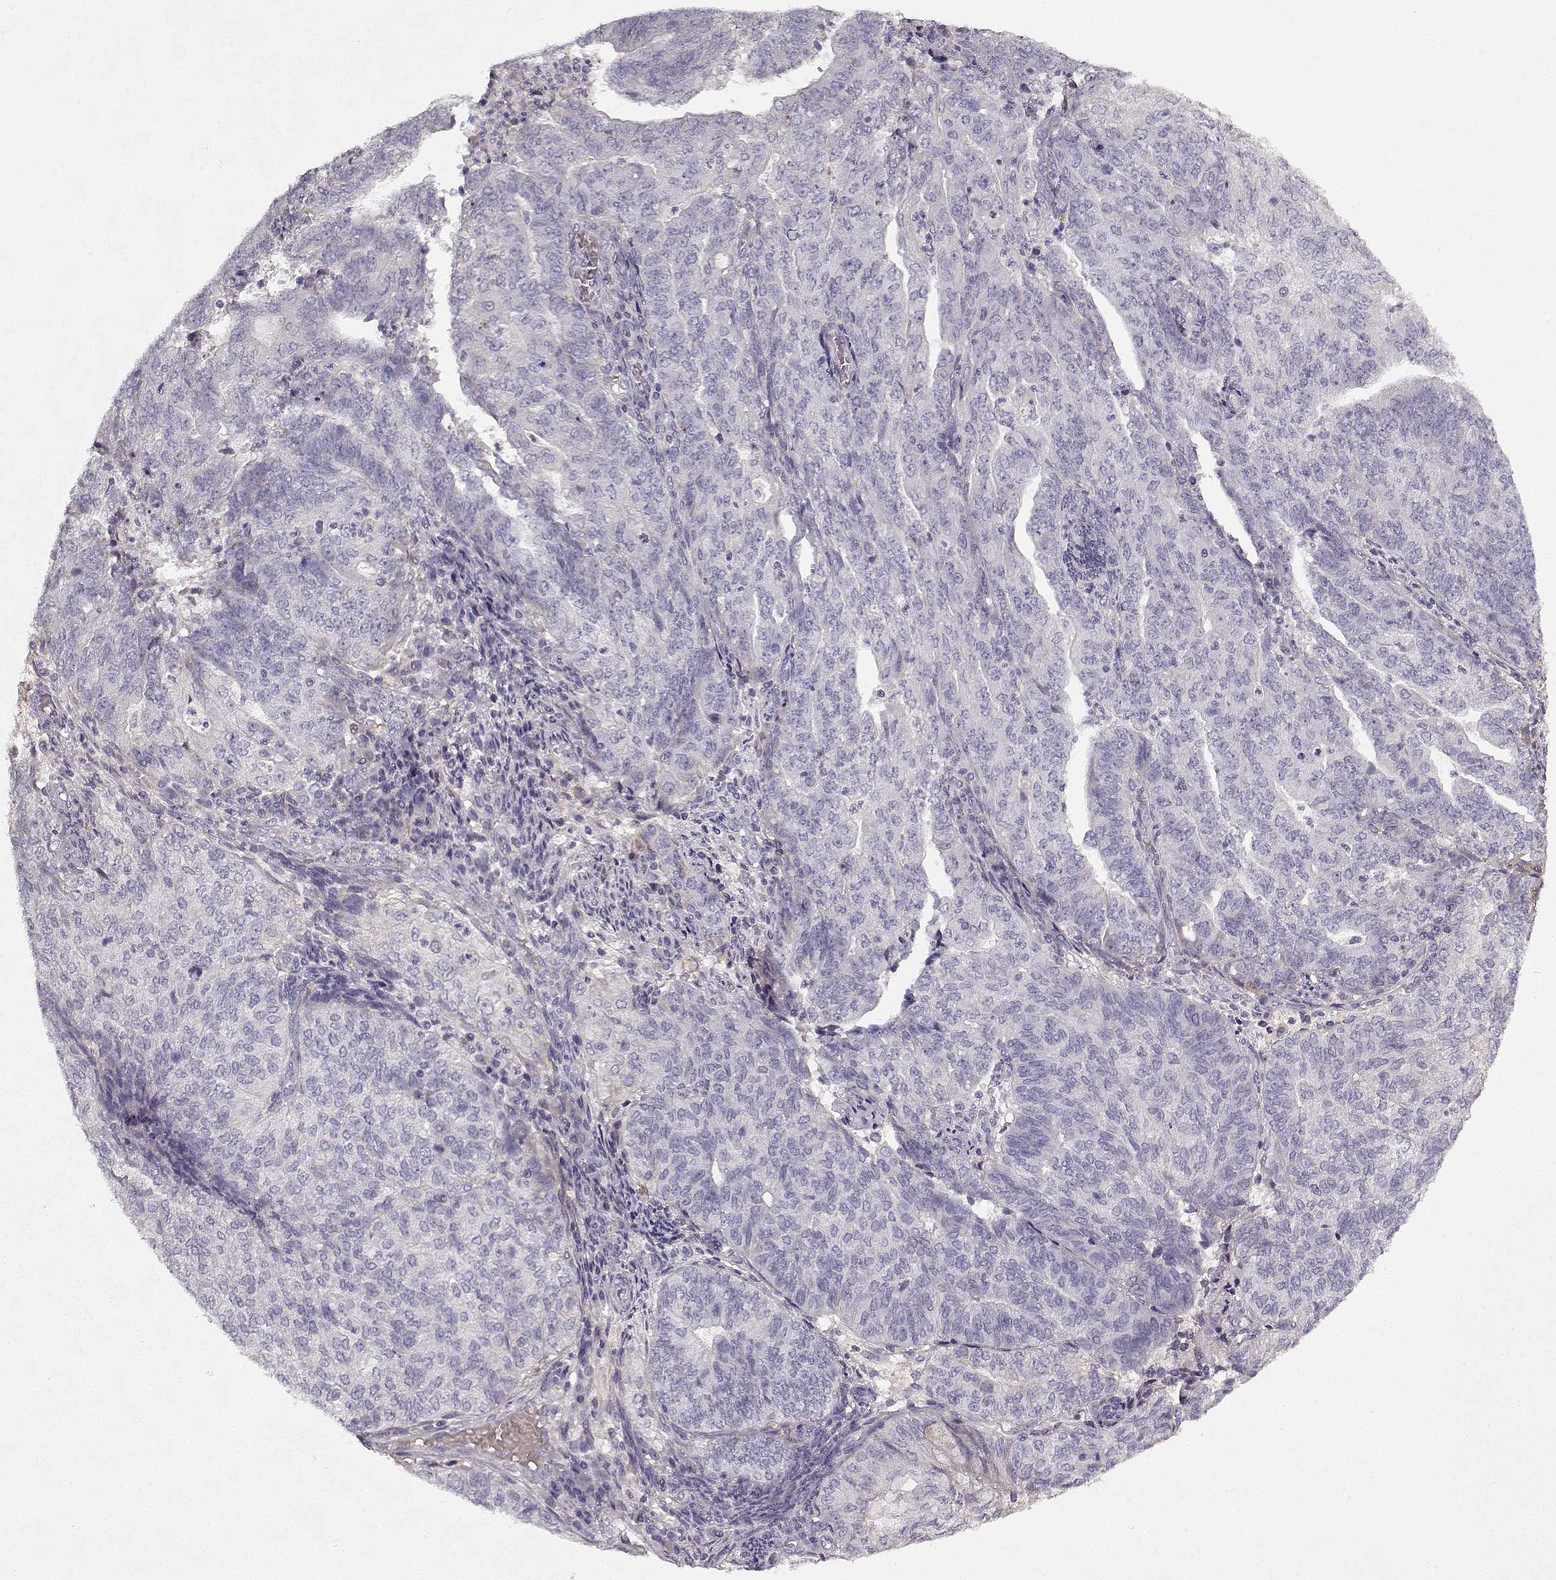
{"staining": {"intensity": "negative", "quantity": "none", "location": "none"}, "tissue": "endometrial cancer", "cell_type": "Tumor cells", "image_type": "cancer", "snomed": [{"axis": "morphology", "description": "Adenocarcinoma, NOS"}, {"axis": "topography", "description": "Endometrium"}], "caption": "High magnification brightfield microscopy of endometrial cancer (adenocarcinoma) stained with DAB (3,3'-diaminobenzidine) (brown) and counterstained with hematoxylin (blue): tumor cells show no significant positivity. (Brightfield microscopy of DAB (3,3'-diaminobenzidine) immunohistochemistry (IHC) at high magnification).", "gene": "LUM", "patient": {"sex": "female", "age": 82}}